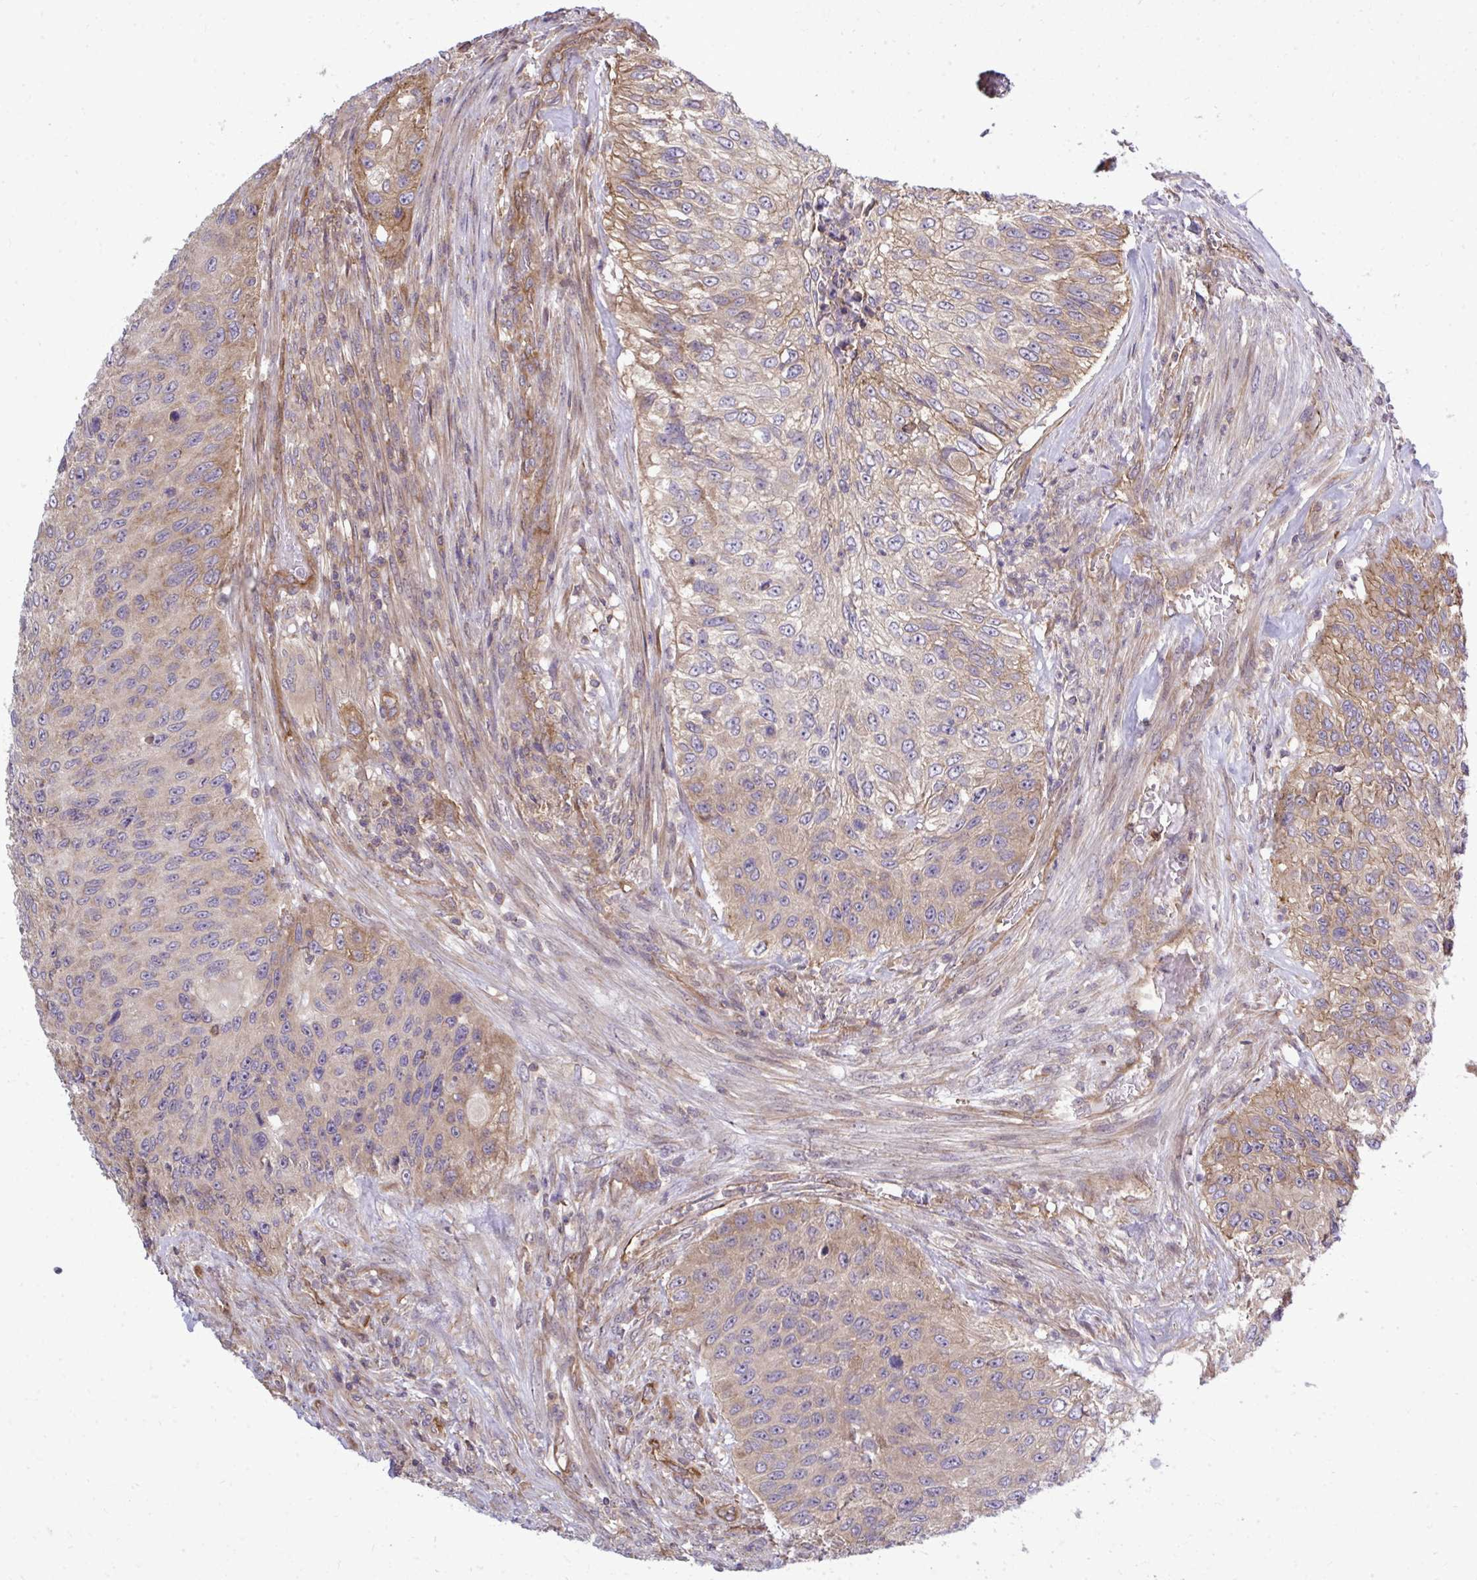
{"staining": {"intensity": "moderate", "quantity": "25%-75%", "location": "cytoplasmic/membranous"}, "tissue": "urothelial cancer", "cell_type": "Tumor cells", "image_type": "cancer", "snomed": [{"axis": "morphology", "description": "Urothelial carcinoma, High grade"}, {"axis": "topography", "description": "Urinary bladder"}], "caption": "Tumor cells reveal moderate cytoplasmic/membranous expression in approximately 25%-75% of cells in urothelial cancer. (IHC, brightfield microscopy, high magnification).", "gene": "FUT10", "patient": {"sex": "female", "age": 60}}